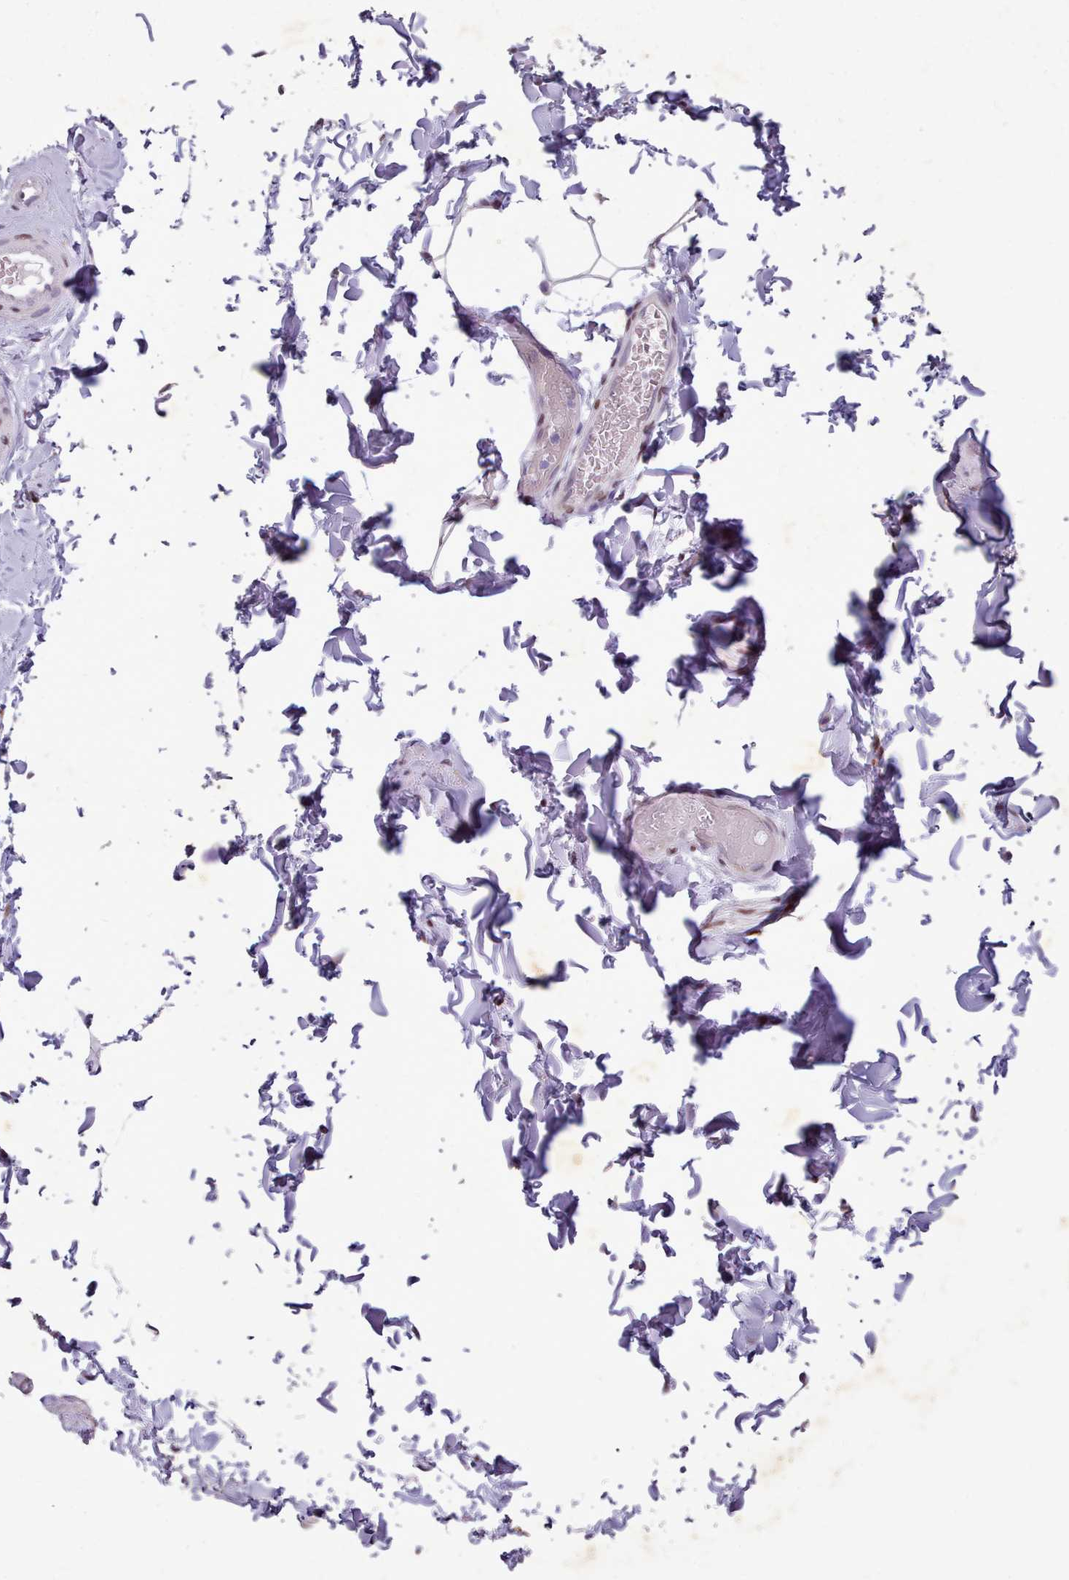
{"staining": {"intensity": "negative", "quantity": "none", "location": "none"}, "tissue": "adipose tissue", "cell_type": "Adipocytes", "image_type": "normal", "snomed": [{"axis": "morphology", "description": "Normal tissue, NOS"}, {"axis": "topography", "description": "Soft tissue"}, {"axis": "topography", "description": "Vascular tissue"}, {"axis": "topography", "description": "Peripheral nerve tissue"}], "caption": "Histopathology image shows no significant protein expression in adipocytes of benign adipose tissue.", "gene": "KCNT2", "patient": {"sex": "male", "age": 32}}